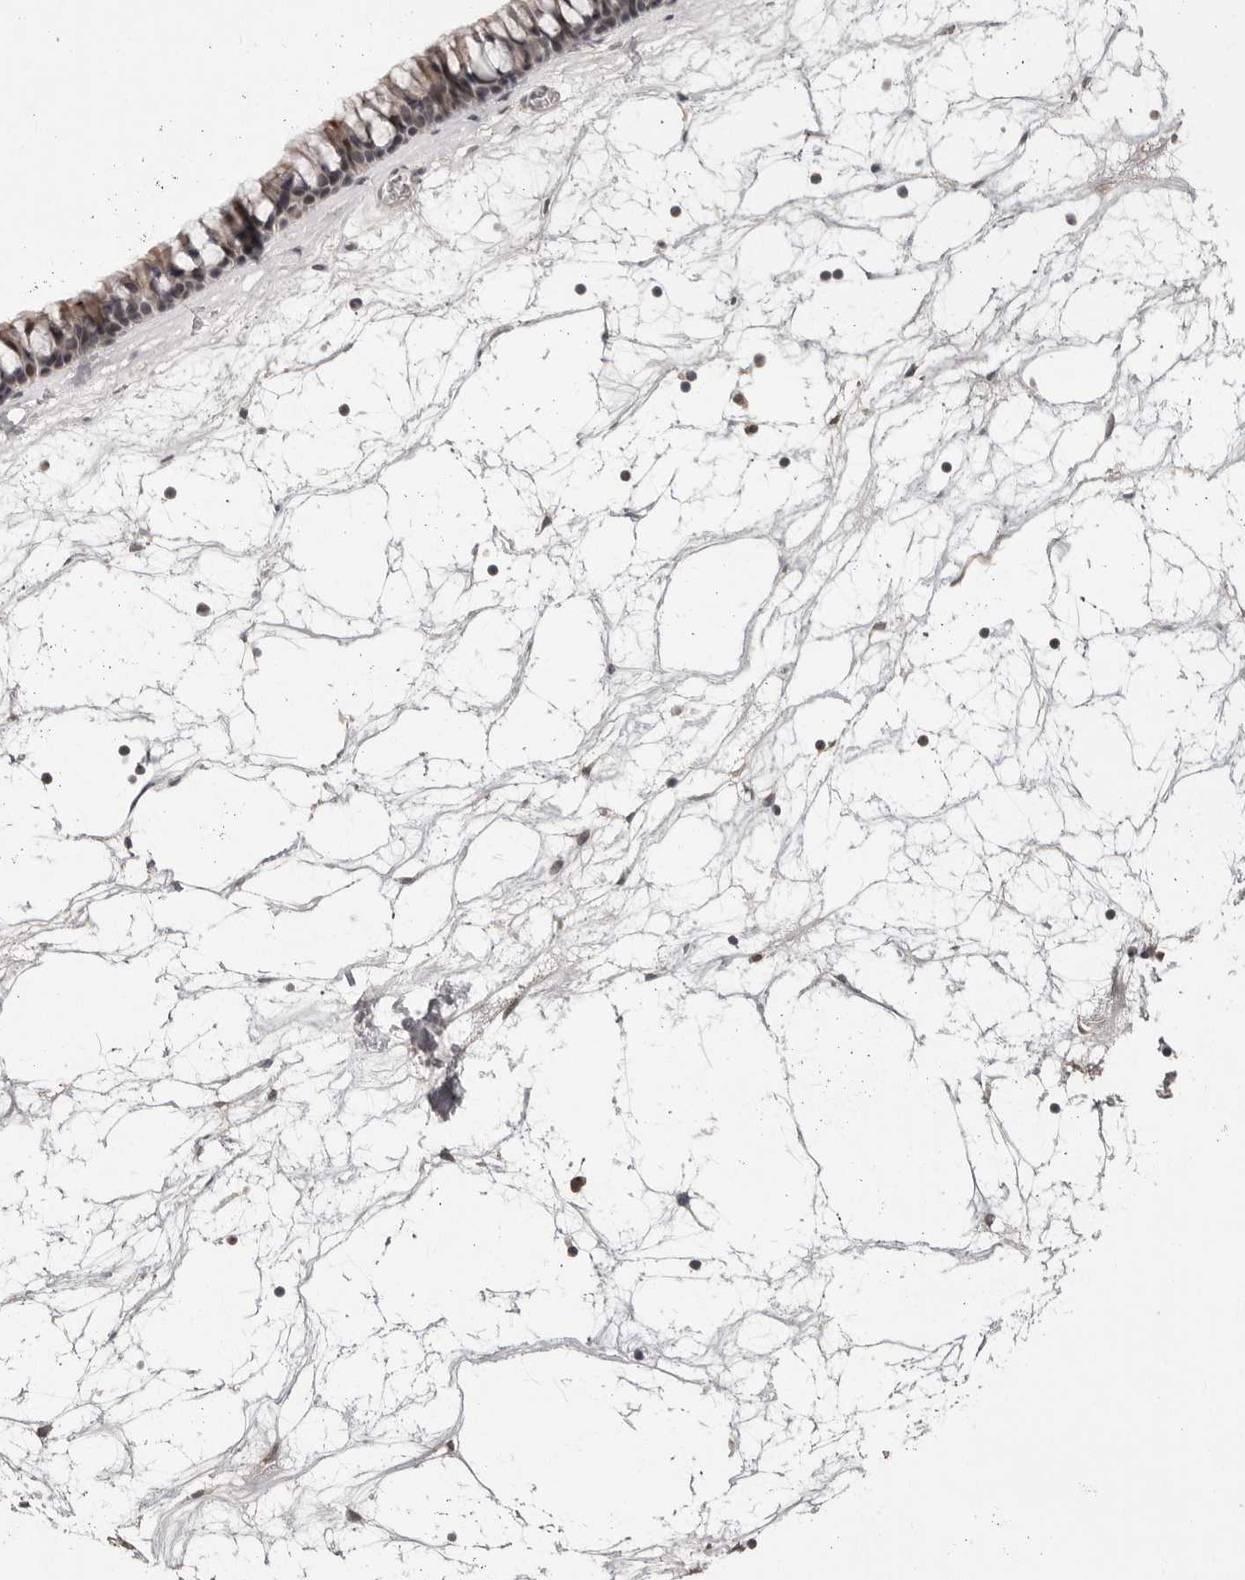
{"staining": {"intensity": "moderate", "quantity": ">75%", "location": "cytoplasmic/membranous,nuclear"}, "tissue": "nasopharynx", "cell_type": "Respiratory epithelial cells", "image_type": "normal", "snomed": [{"axis": "morphology", "description": "Normal tissue, NOS"}, {"axis": "topography", "description": "Nasopharynx"}], "caption": "Immunohistochemistry (IHC) of unremarkable human nasopharynx demonstrates medium levels of moderate cytoplasmic/membranous,nuclear expression in about >75% of respiratory epithelial cells.", "gene": "SRCAP", "patient": {"sex": "male", "age": 64}}